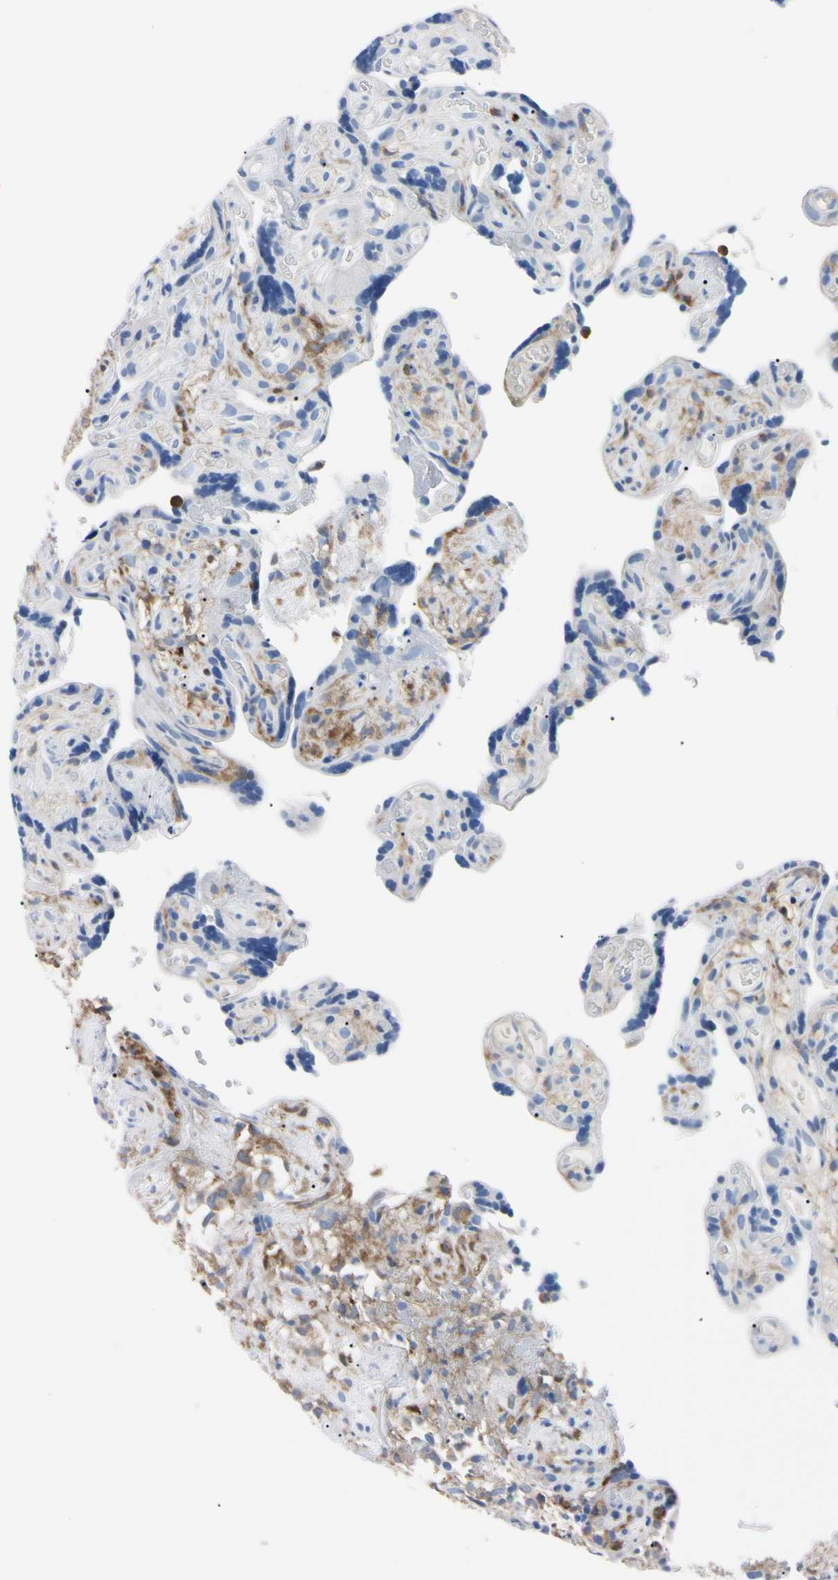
{"staining": {"intensity": "negative", "quantity": "none", "location": "none"}, "tissue": "placenta", "cell_type": "Trophoblastic cells", "image_type": "normal", "snomed": [{"axis": "morphology", "description": "Normal tissue, NOS"}, {"axis": "topography", "description": "Placenta"}], "caption": "Micrograph shows no protein staining in trophoblastic cells of benign placenta. (Brightfield microscopy of DAB immunohistochemistry at high magnification).", "gene": "NCF4", "patient": {"sex": "female", "age": 30}}